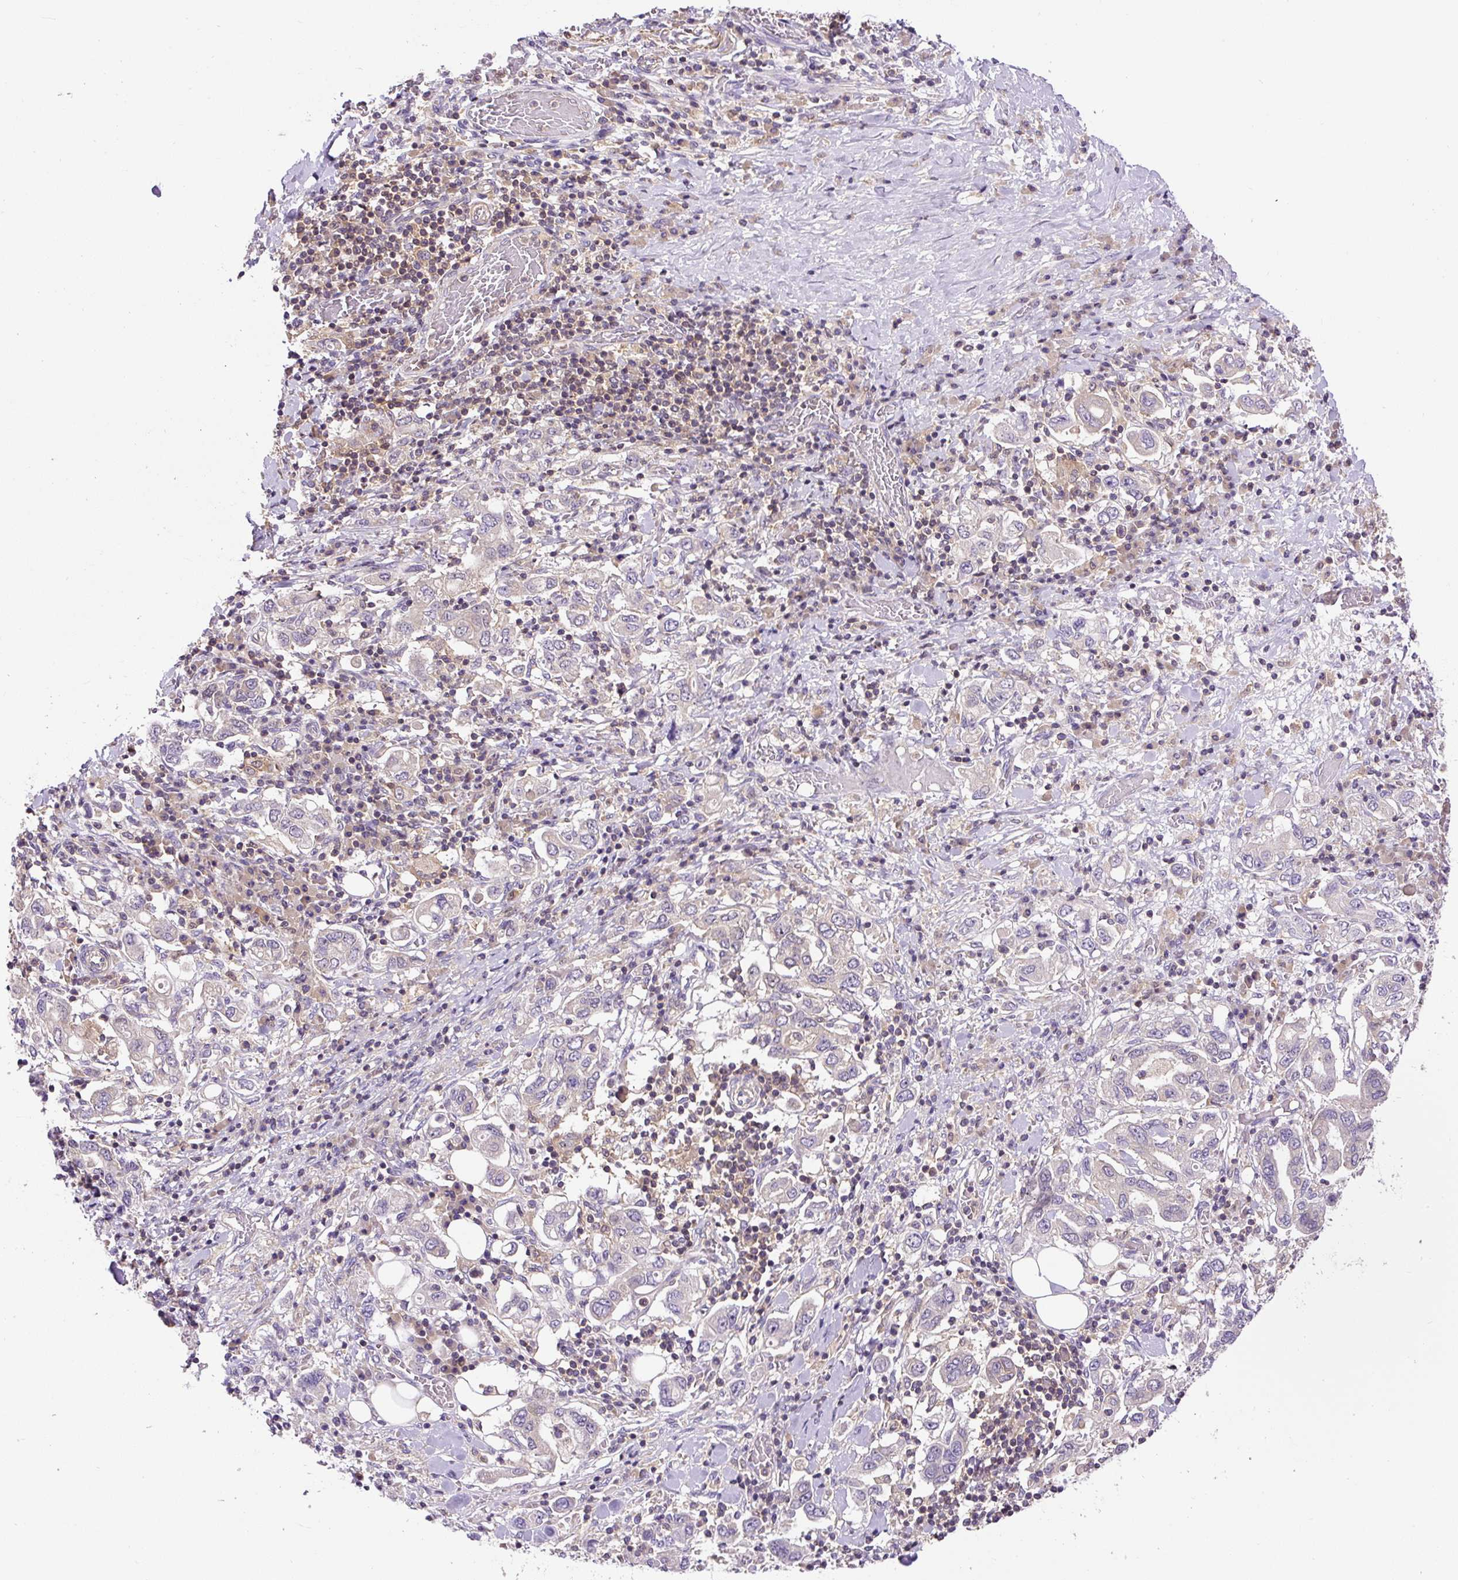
{"staining": {"intensity": "negative", "quantity": "none", "location": "none"}, "tissue": "stomach cancer", "cell_type": "Tumor cells", "image_type": "cancer", "snomed": [{"axis": "morphology", "description": "Adenocarcinoma, NOS"}, {"axis": "topography", "description": "Stomach, upper"}, {"axis": "topography", "description": "Stomach"}], "caption": "A micrograph of stomach cancer (adenocarcinoma) stained for a protein shows no brown staining in tumor cells.", "gene": "CCDC28A", "patient": {"sex": "male", "age": 62}}